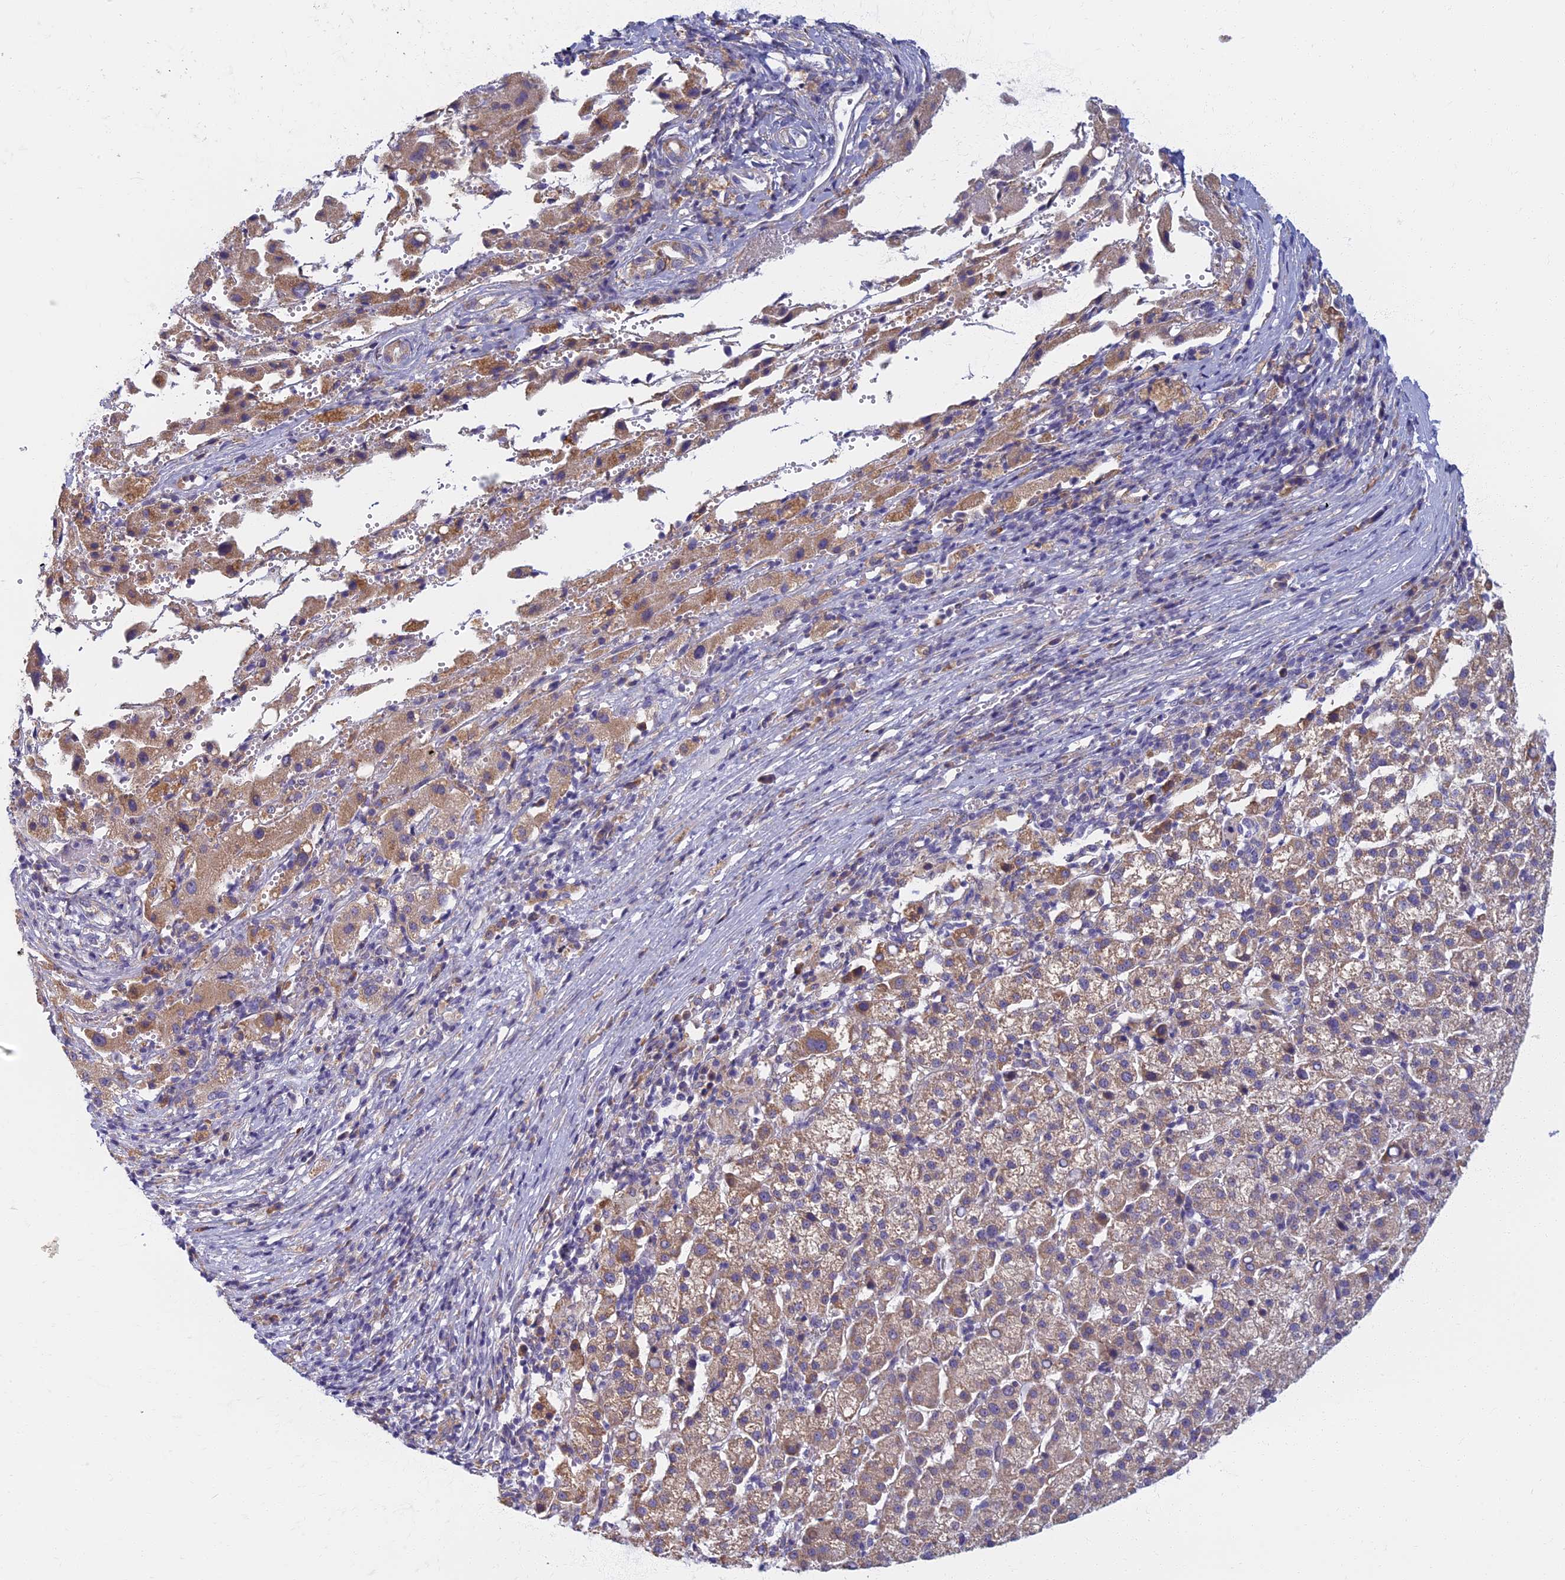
{"staining": {"intensity": "moderate", "quantity": "25%-75%", "location": "cytoplasmic/membranous"}, "tissue": "liver cancer", "cell_type": "Tumor cells", "image_type": "cancer", "snomed": [{"axis": "morphology", "description": "Carcinoma, Hepatocellular, NOS"}, {"axis": "topography", "description": "Liver"}], "caption": "A medium amount of moderate cytoplasmic/membranous expression is identified in about 25%-75% of tumor cells in liver cancer tissue.", "gene": "DDX51", "patient": {"sex": "female", "age": 58}}